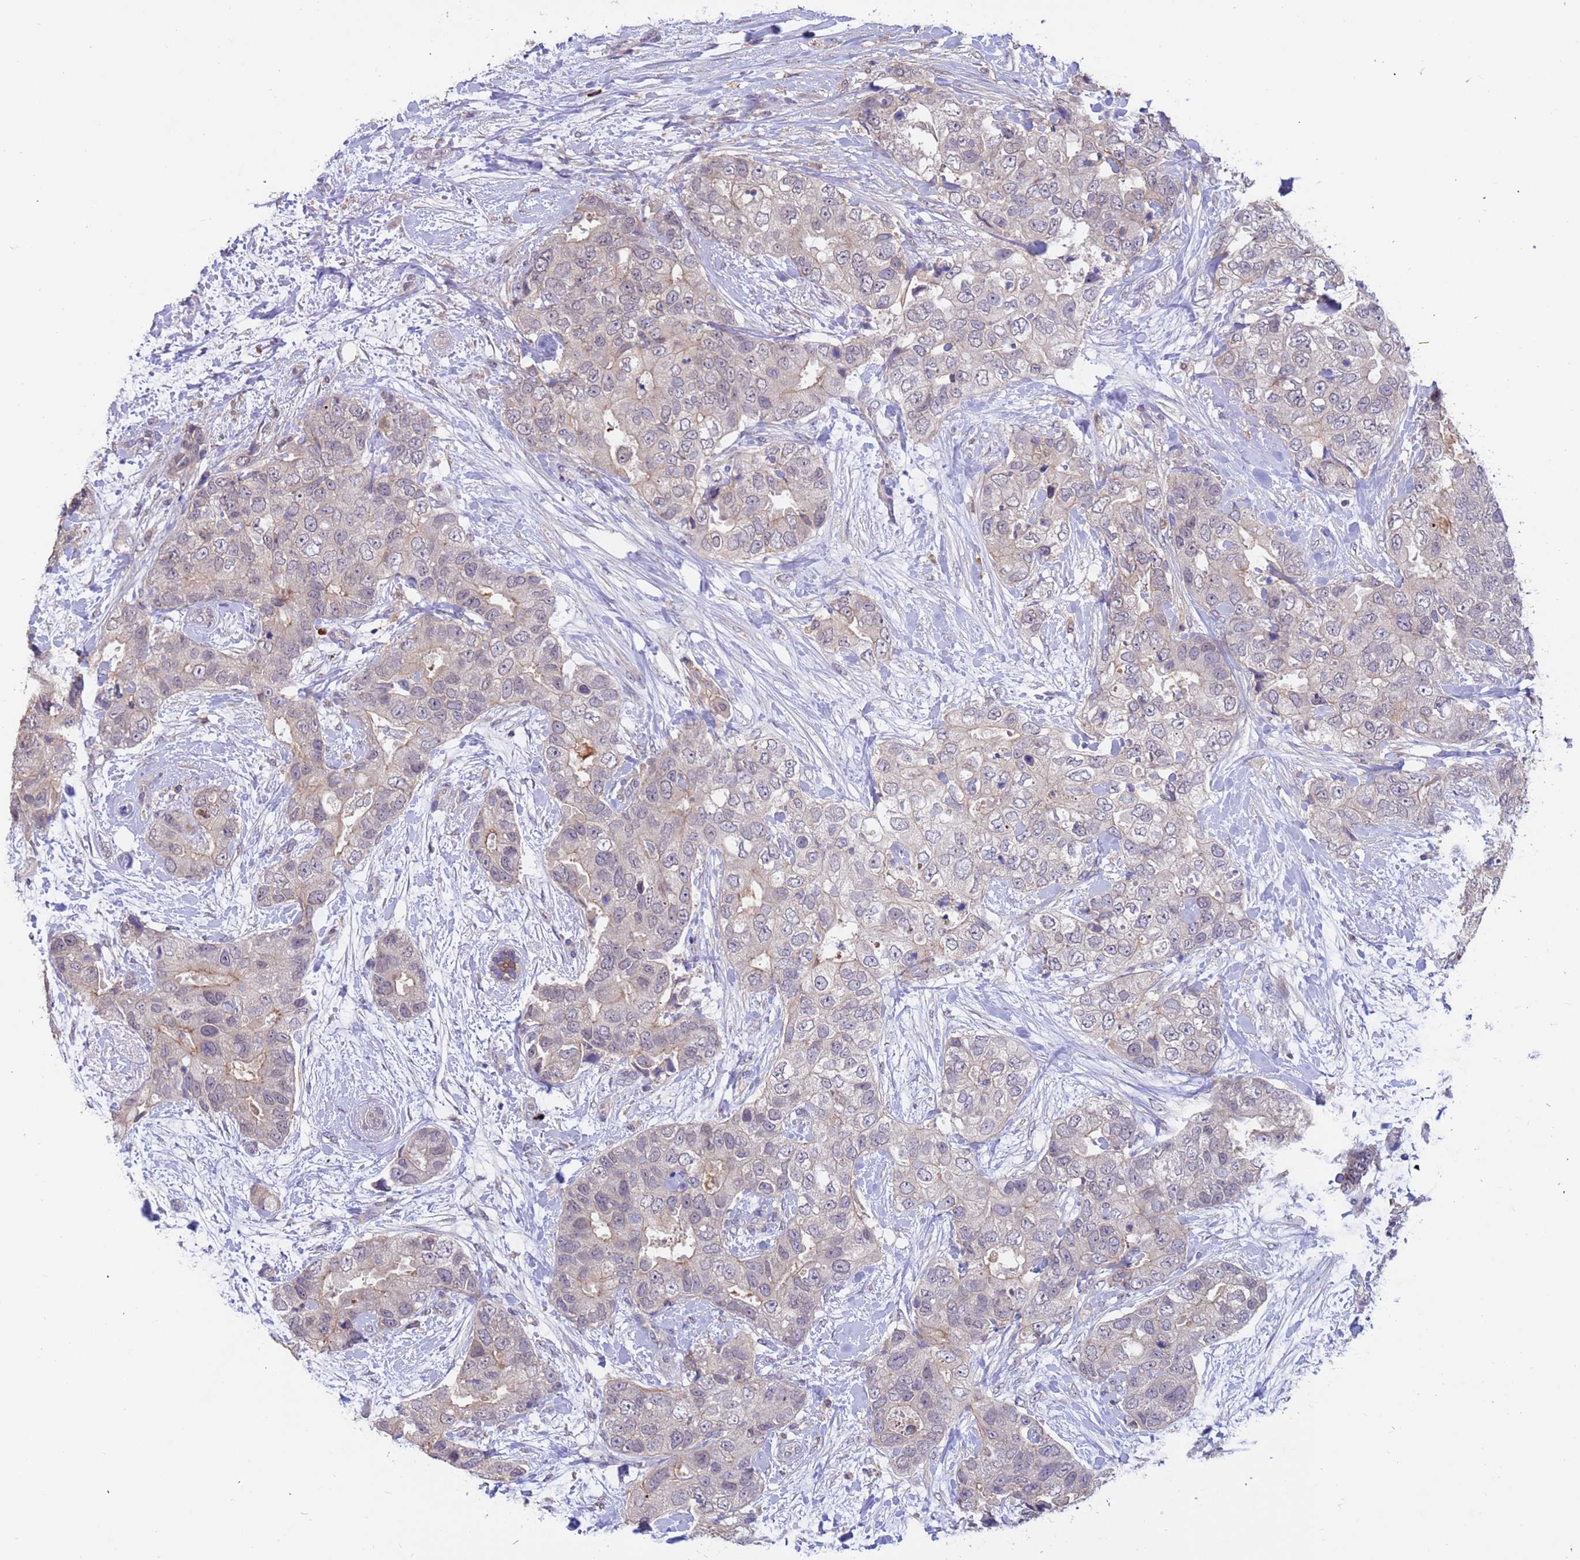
{"staining": {"intensity": "weak", "quantity": "<25%", "location": "cytoplasmic/membranous"}, "tissue": "breast cancer", "cell_type": "Tumor cells", "image_type": "cancer", "snomed": [{"axis": "morphology", "description": "Duct carcinoma"}, {"axis": "topography", "description": "Breast"}], "caption": "Image shows no protein expression in tumor cells of breast cancer tissue.", "gene": "AMPD3", "patient": {"sex": "female", "age": 62}}